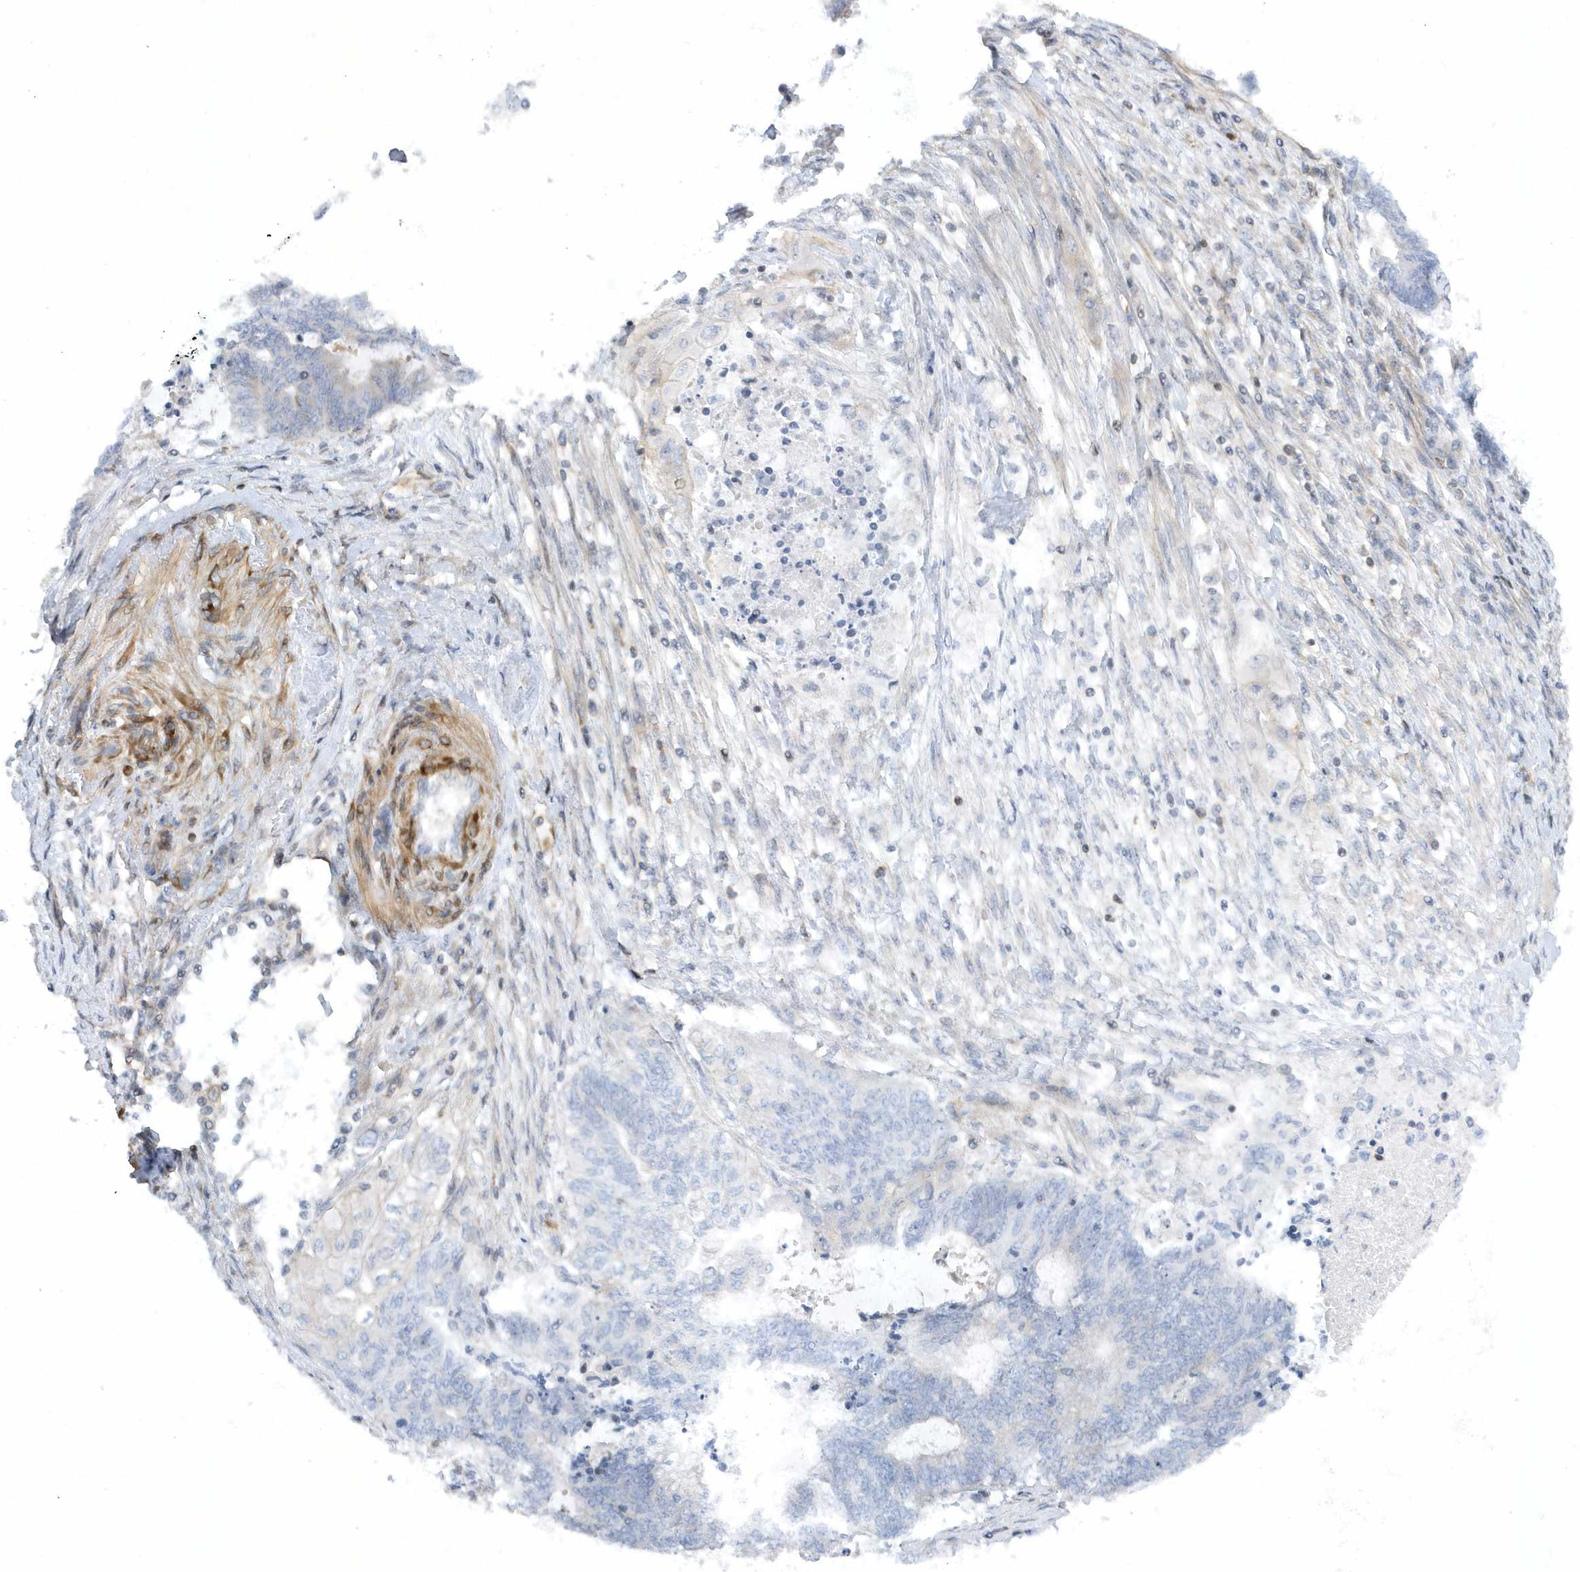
{"staining": {"intensity": "negative", "quantity": "none", "location": "none"}, "tissue": "endometrial cancer", "cell_type": "Tumor cells", "image_type": "cancer", "snomed": [{"axis": "morphology", "description": "Adenocarcinoma, NOS"}, {"axis": "topography", "description": "Uterus"}, {"axis": "topography", "description": "Endometrium"}], "caption": "This micrograph is of endometrial cancer (adenocarcinoma) stained with immunohistochemistry (IHC) to label a protein in brown with the nuclei are counter-stained blue. There is no positivity in tumor cells. Brightfield microscopy of immunohistochemistry (IHC) stained with DAB (3,3'-diaminobenzidine) (brown) and hematoxylin (blue), captured at high magnification.", "gene": "MAP7D3", "patient": {"sex": "female", "age": 70}}